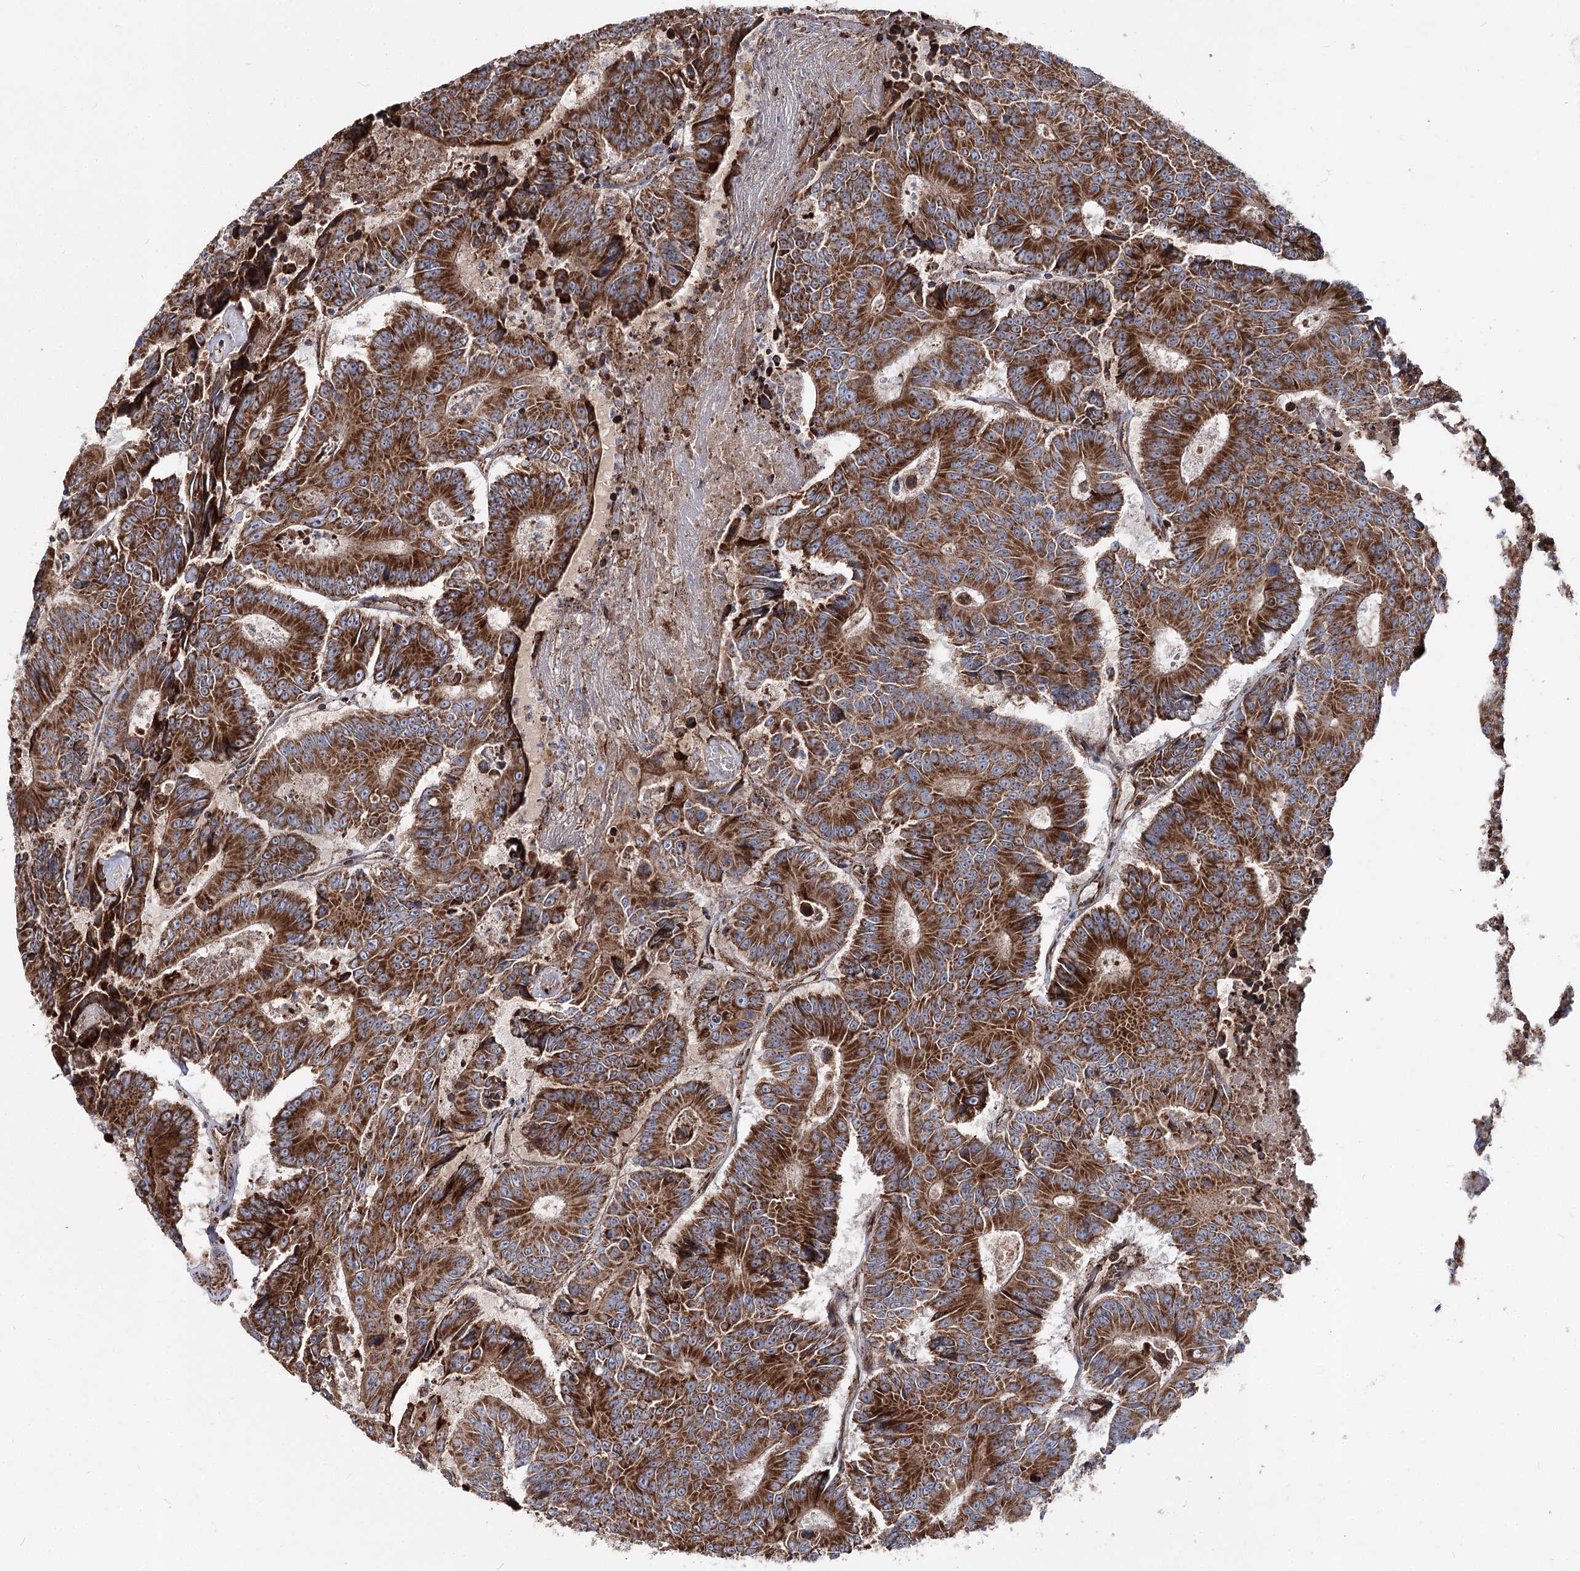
{"staining": {"intensity": "strong", "quantity": ">75%", "location": "cytoplasmic/membranous"}, "tissue": "colorectal cancer", "cell_type": "Tumor cells", "image_type": "cancer", "snomed": [{"axis": "morphology", "description": "Adenocarcinoma, NOS"}, {"axis": "topography", "description": "Colon"}], "caption": "Adenocarcinoma (colorectal) stained for a protein (brown) shows strong cytoplasmic/membranous positive expression in about >75% of tumor cells.", "gene": "MSANTD2", "patient": {"sex": "male", "age": 83}}